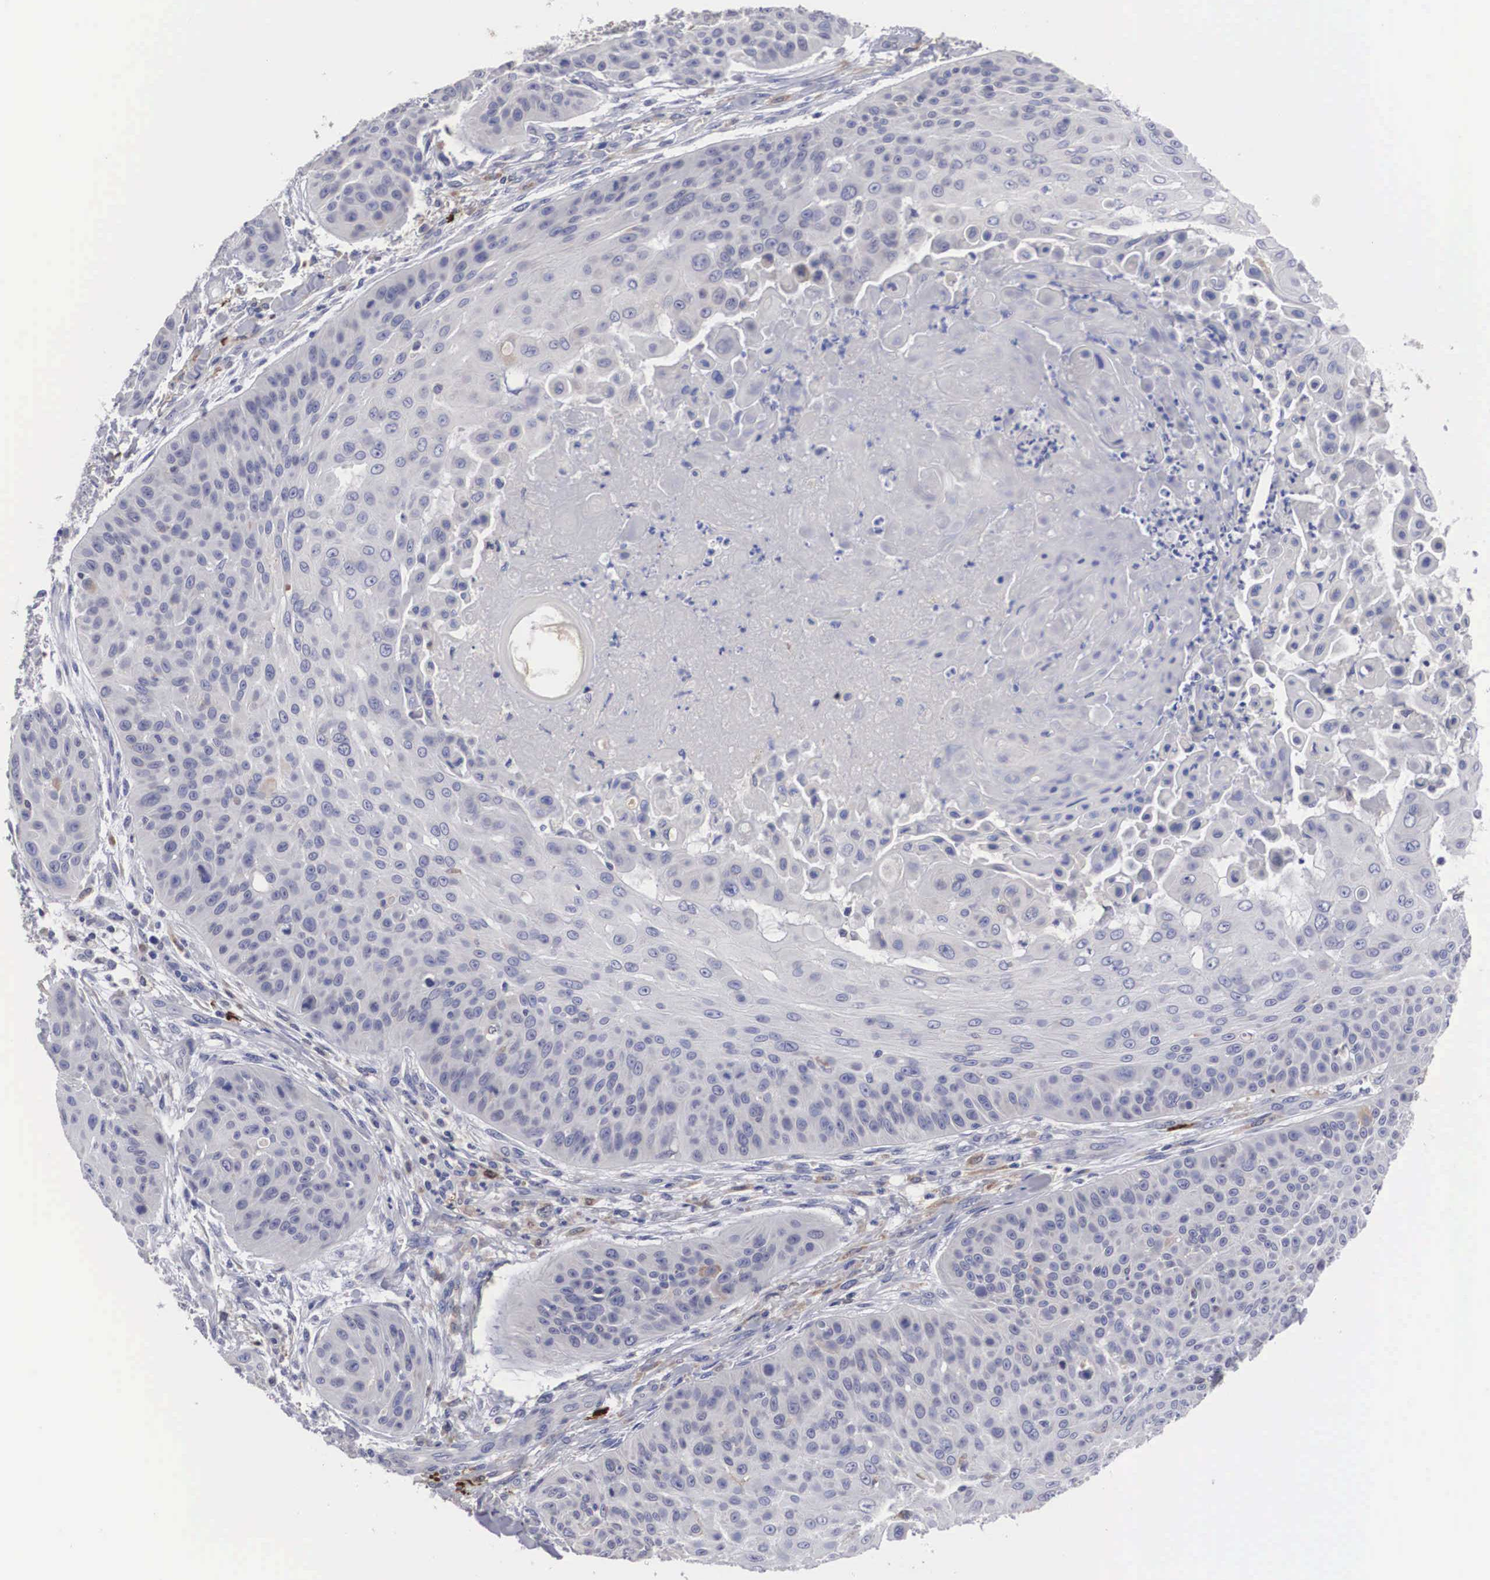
{"staining": {"intensity": "negative", "quantity": "none", "location": "none"}, "tissue": "skin cancer", "cell_type": "Tumor cells", "image_type": "cancer", "snomed": [{"axis": "morphology", "description": "Squamous cell carcinoma, NOS"}, {"axis": "topography", "description": "Skin"}], "caption": "A micrograph of human skin cancer (squamous cell carcinoma) is negative for staining in tumor cells. (Immunohistochemistry (ihc), brightfield microscopy, high magnification).", "gene": "HMOX1", "patient": {"sex": "male", "age": 82}}